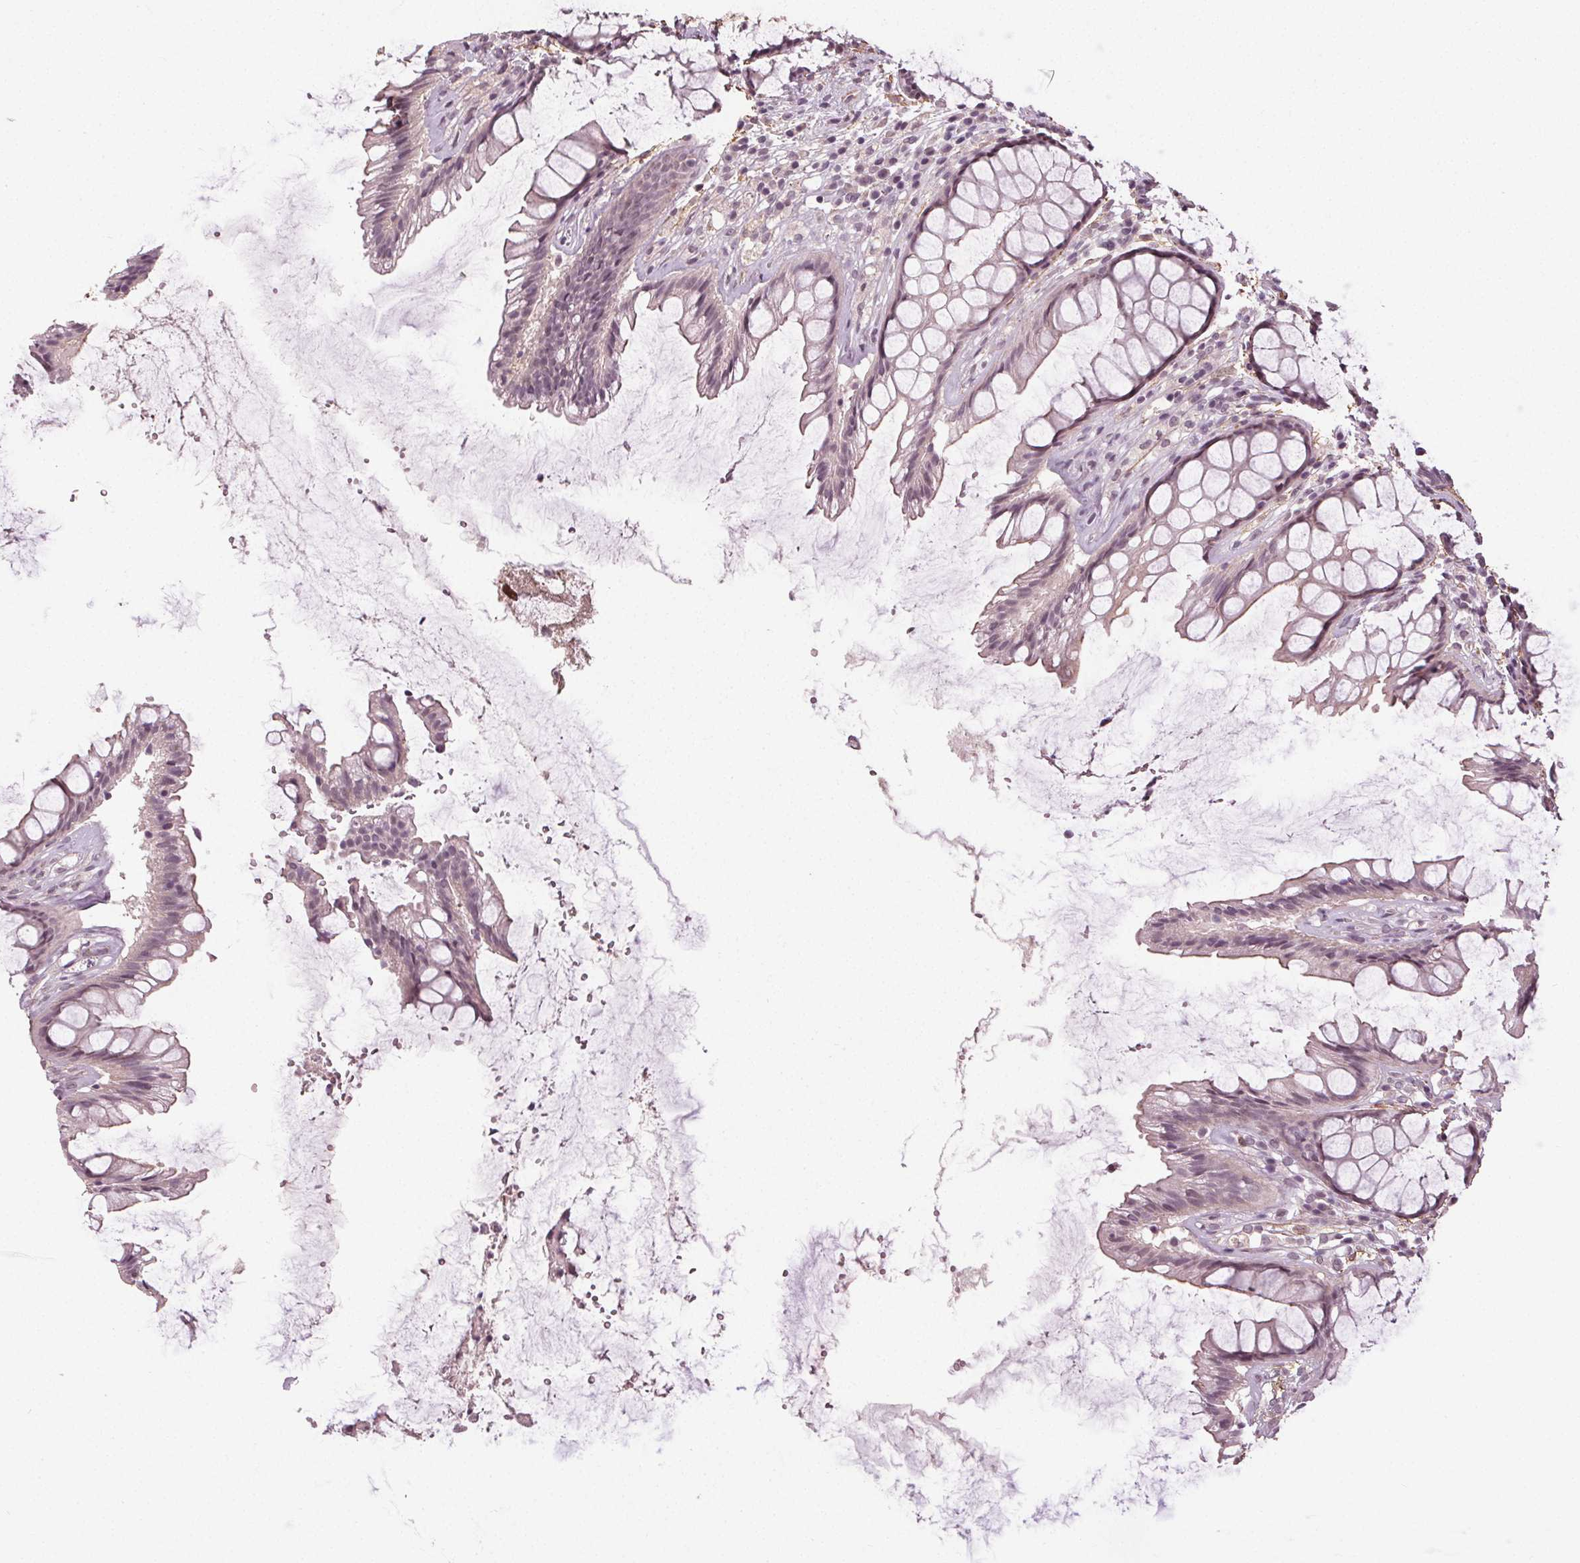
{"staining": {"intensity": "weak", "quantity": "<25%", "location": "cytoplasmic/membranous"}, "tissue": "rectum", "cell_type": "Glandular cells", "image_type": "normal", "snomed": [{"axis": "morphology", "description": "Normal tissue, NOS"}, {"axis": "topography", "description": "Rectum"}], "caption": "An immunohistochemistry (IHC) image of benign rectum is shown. There is no staining in glandular cells of rectum.", "gene": "PKP1", "patient": {"sex": "male", "age": 72}}